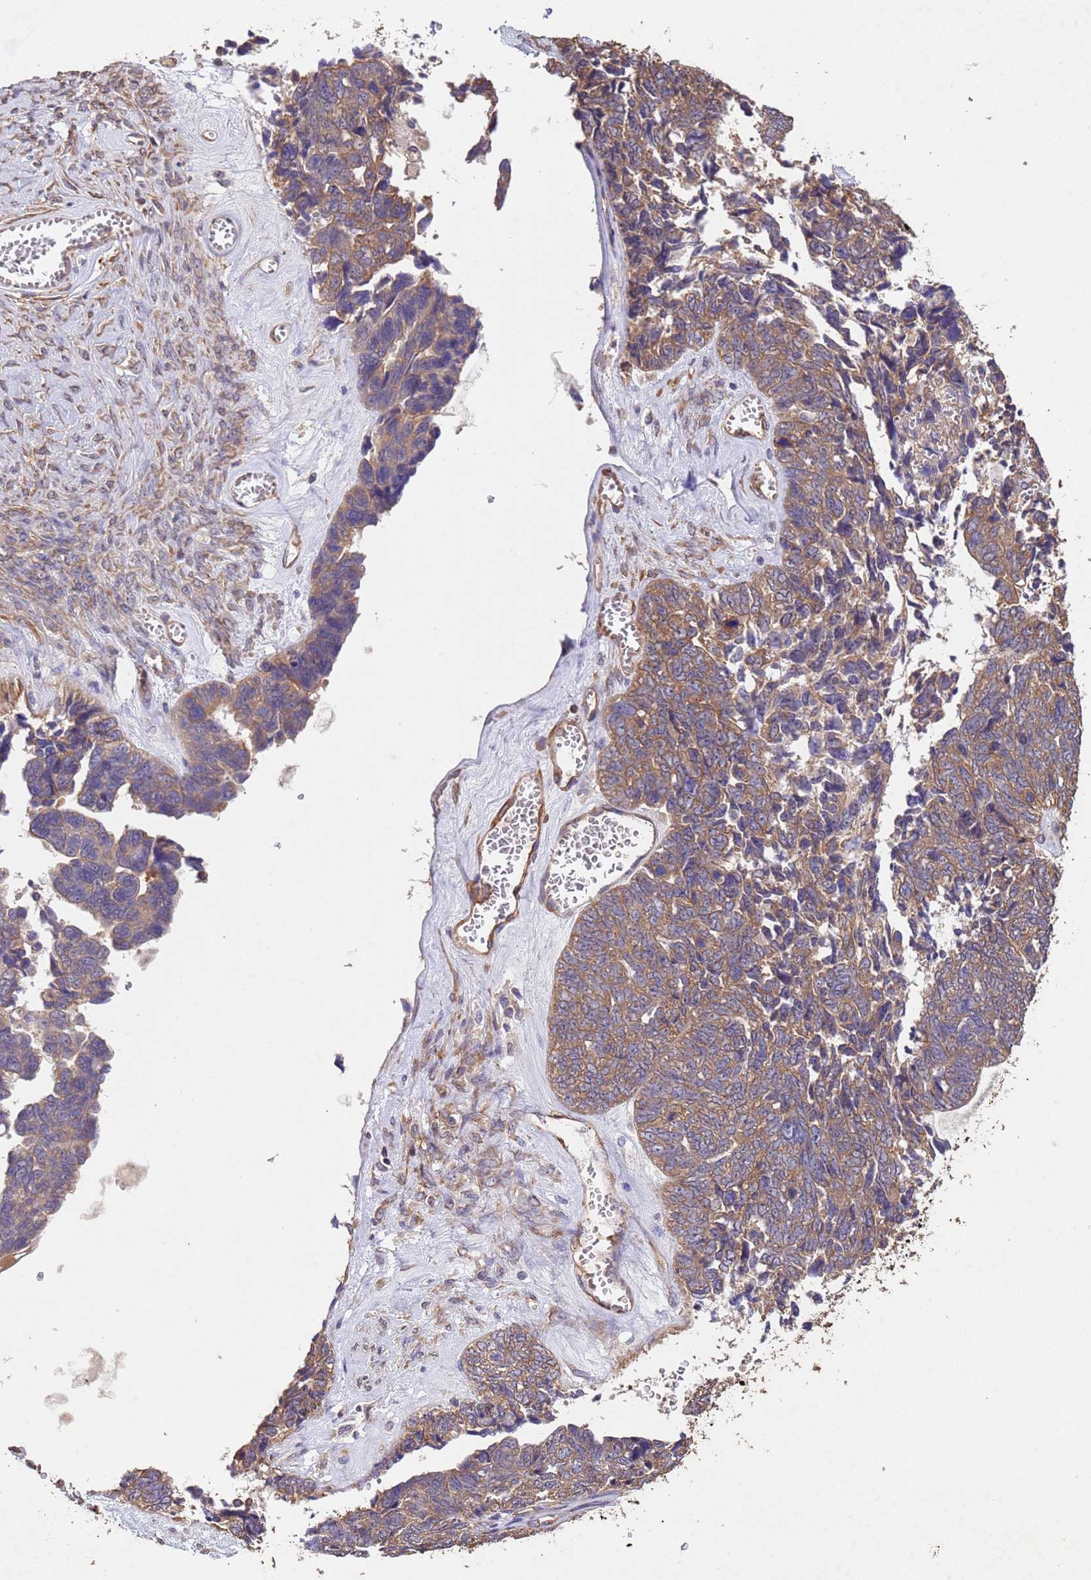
{"staining": {"intensity": "moderate", "quantity": ">75%", "location": "cytoplasmic/membranous"}, "tissue": "ovarian cancer", "cell_type": "Tumor cells", "image_type": "cancer", "snomed": [{"axis": "morphology", "description": "Cystadenocarcinoma, serous, NOS"}, {"axis": "topography", "description": "Ovary"}], "caption": "Immunohistochemistry (IHC) photomicrograph of serous cystadenocarcinoma (ovarian) stained for a protein (brown), which reveals medium levels of moderate cytoplasmic/membranous staining in about >75% of tumor cells.", "gene": "MTX3", "patient": {"sex": "female", "age": 79}}